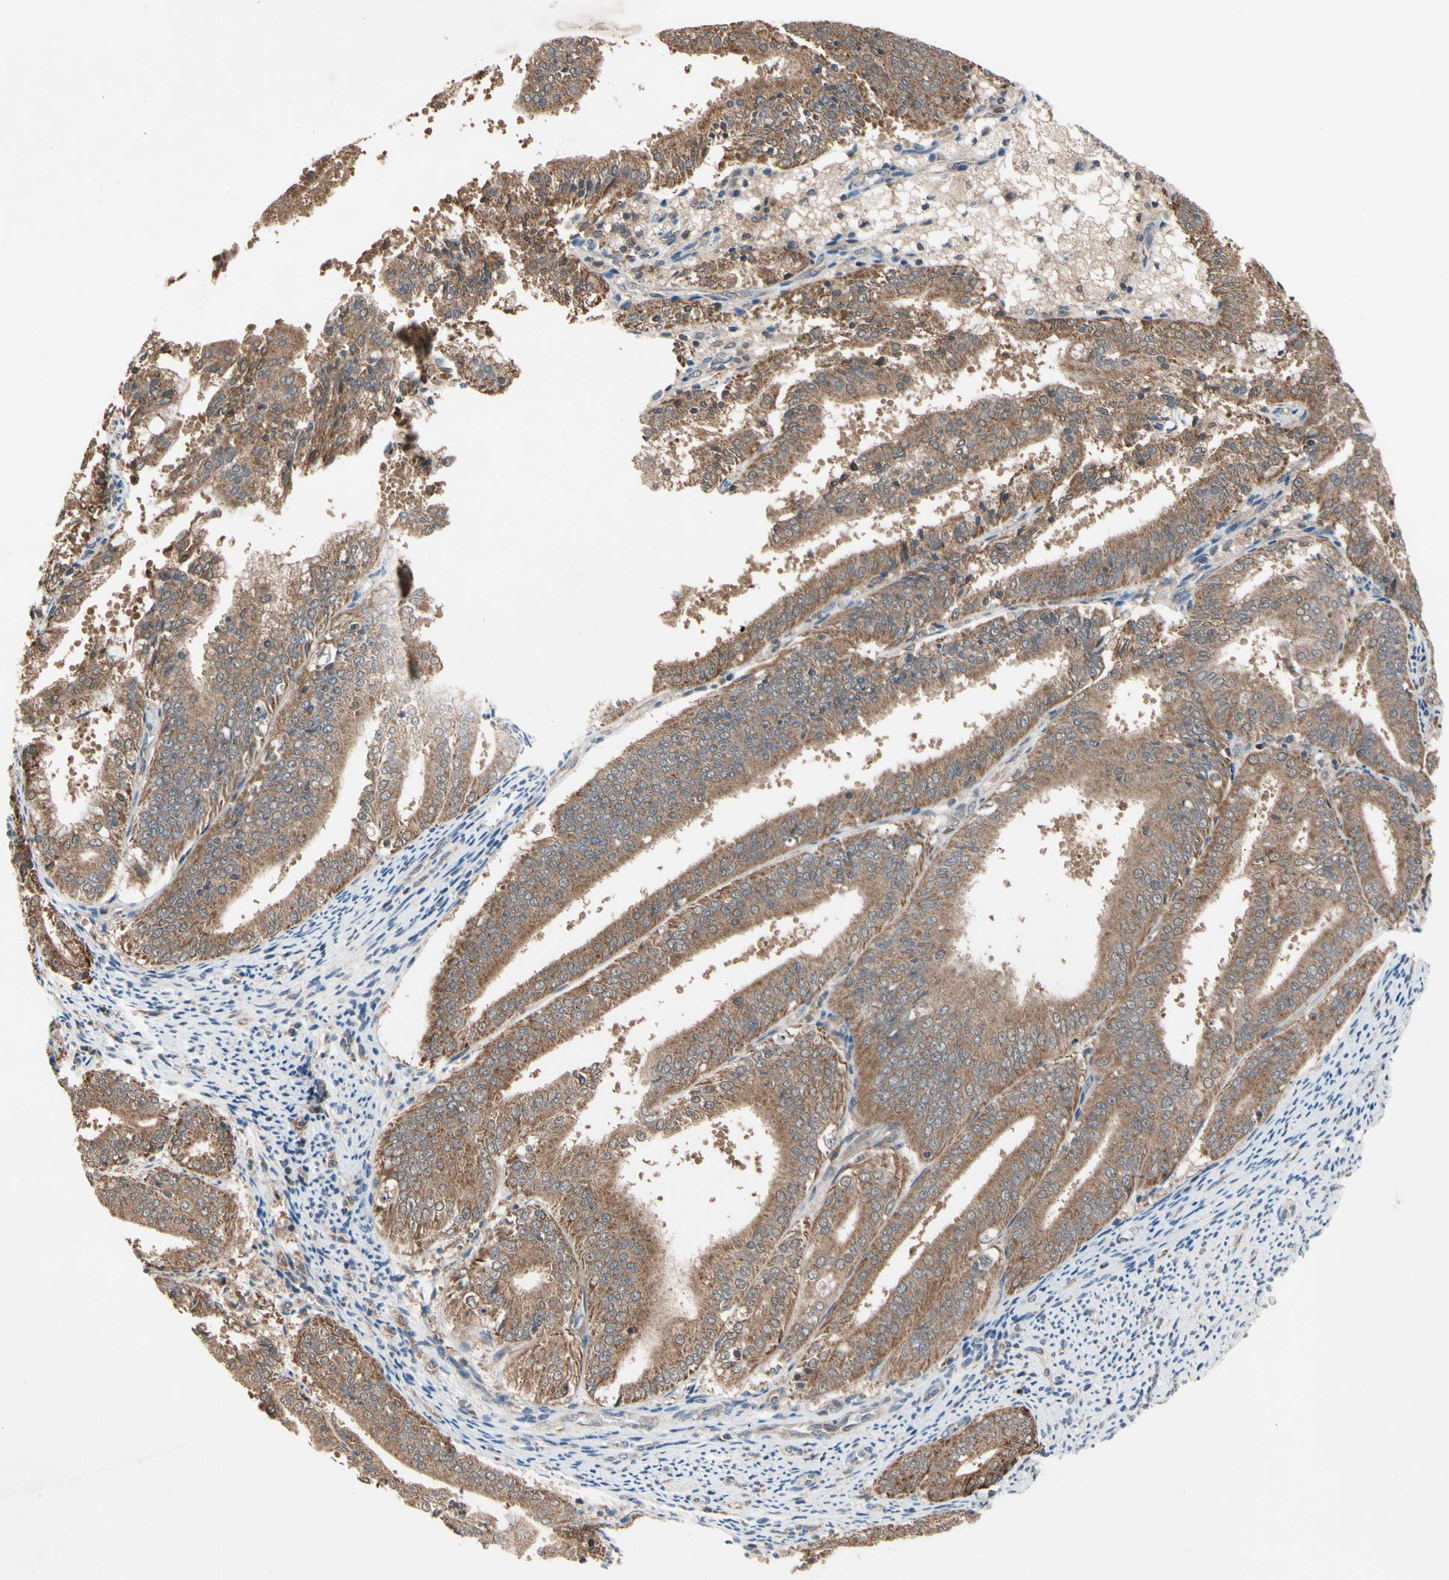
{"staining": {"intensity": "moderate", "quantity": ">75%", "location": "cytoplasmic/membranous"}, "tissue": "endometrial cancer", "cell_type": "Tumor cells", "image_type": "cancer", "snomed": [{"axis": "morphology", "description": "Adenocarcinoma, NOS"}, {"axis": "topography", "description": "Endometrium"}], "caption": "Adenocarcinoma (endometrial) stained with DAB immunohistochemistry exhibits medium levels of moderate cytoplasmic/membranous positivity in about >75% of tumor cells.", "gene": "MTHFS", "patient": {"sex": "female", "age": 63}}